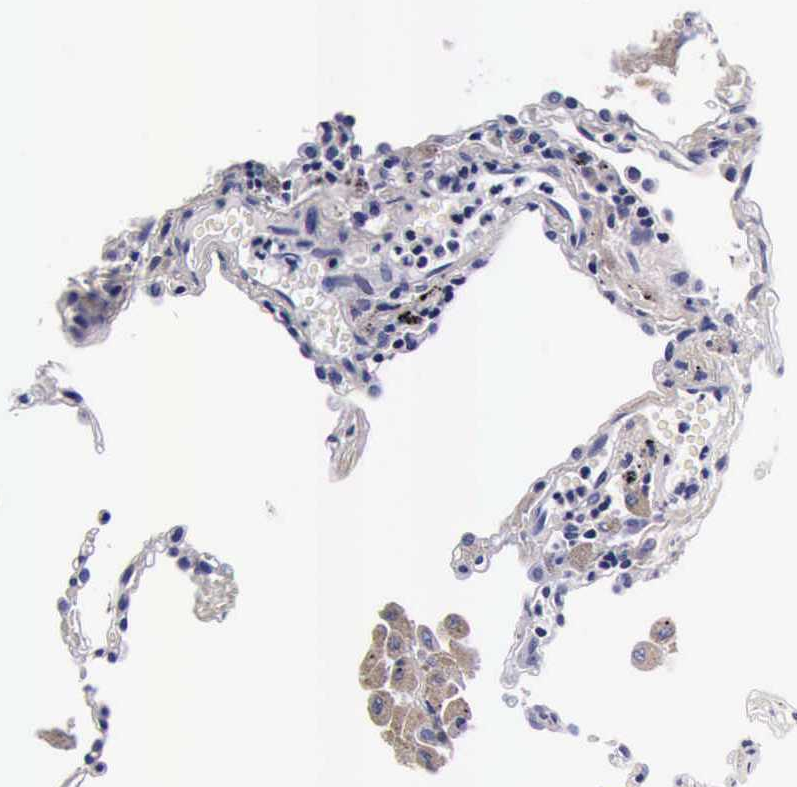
{"staining": {"intensity": "negative", "quantity": "none", "location": "none"}, "tissue": "lung", "cell_type": "Alveolar cells", "image_type": "normal", "snomed": [{"axis": "morphology", "description": "Normal tissue, NOS"}, {"axis": "topography", "description": "Lung"}], "caption": "Human lung stained for a protein using IHC displays no staining in alveolar cells.", "gene": "IAPP", "patient": {"sex": "male", "age": 71}}